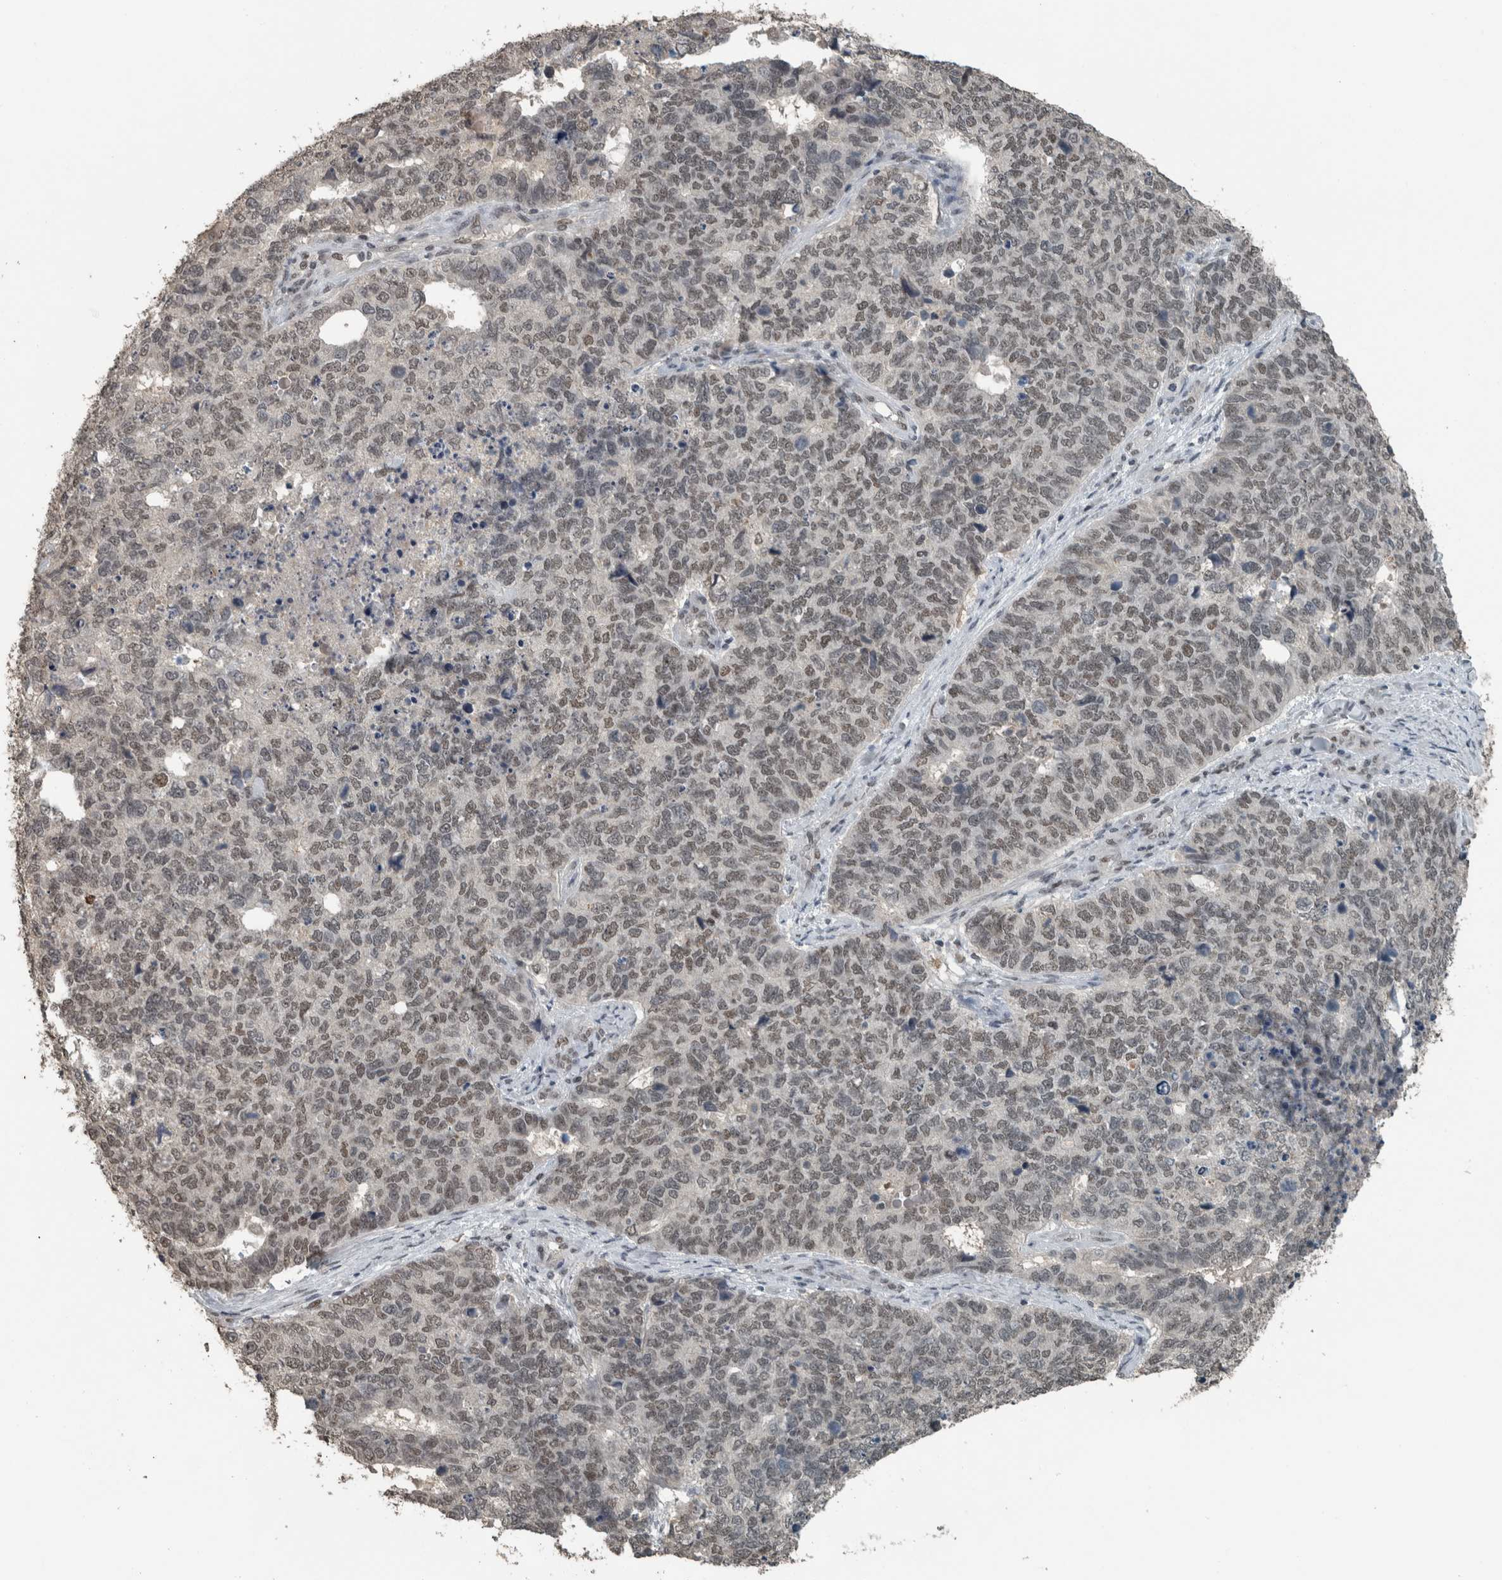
{"staining": {"intensity": "weak", "quantity": ">75%", "location": "nuclear"}, "tissue": "cervical cancer", "cell_type": "Tumor cells", "image_type": "cancer", "snomed": [{"axis": "morphology", "description": "Squamous cell carcinoma, NOS"}, {"axis": "topography", "description": "Cervix"}], "caption": "Cervical squamous cell carcinoma stained for a protein (brown) exhibits weak nuclear positive expression in approximately >75% of tumor cells.", "gene": "ZNF24", "patient": {"sex": "female", "age": 63}}